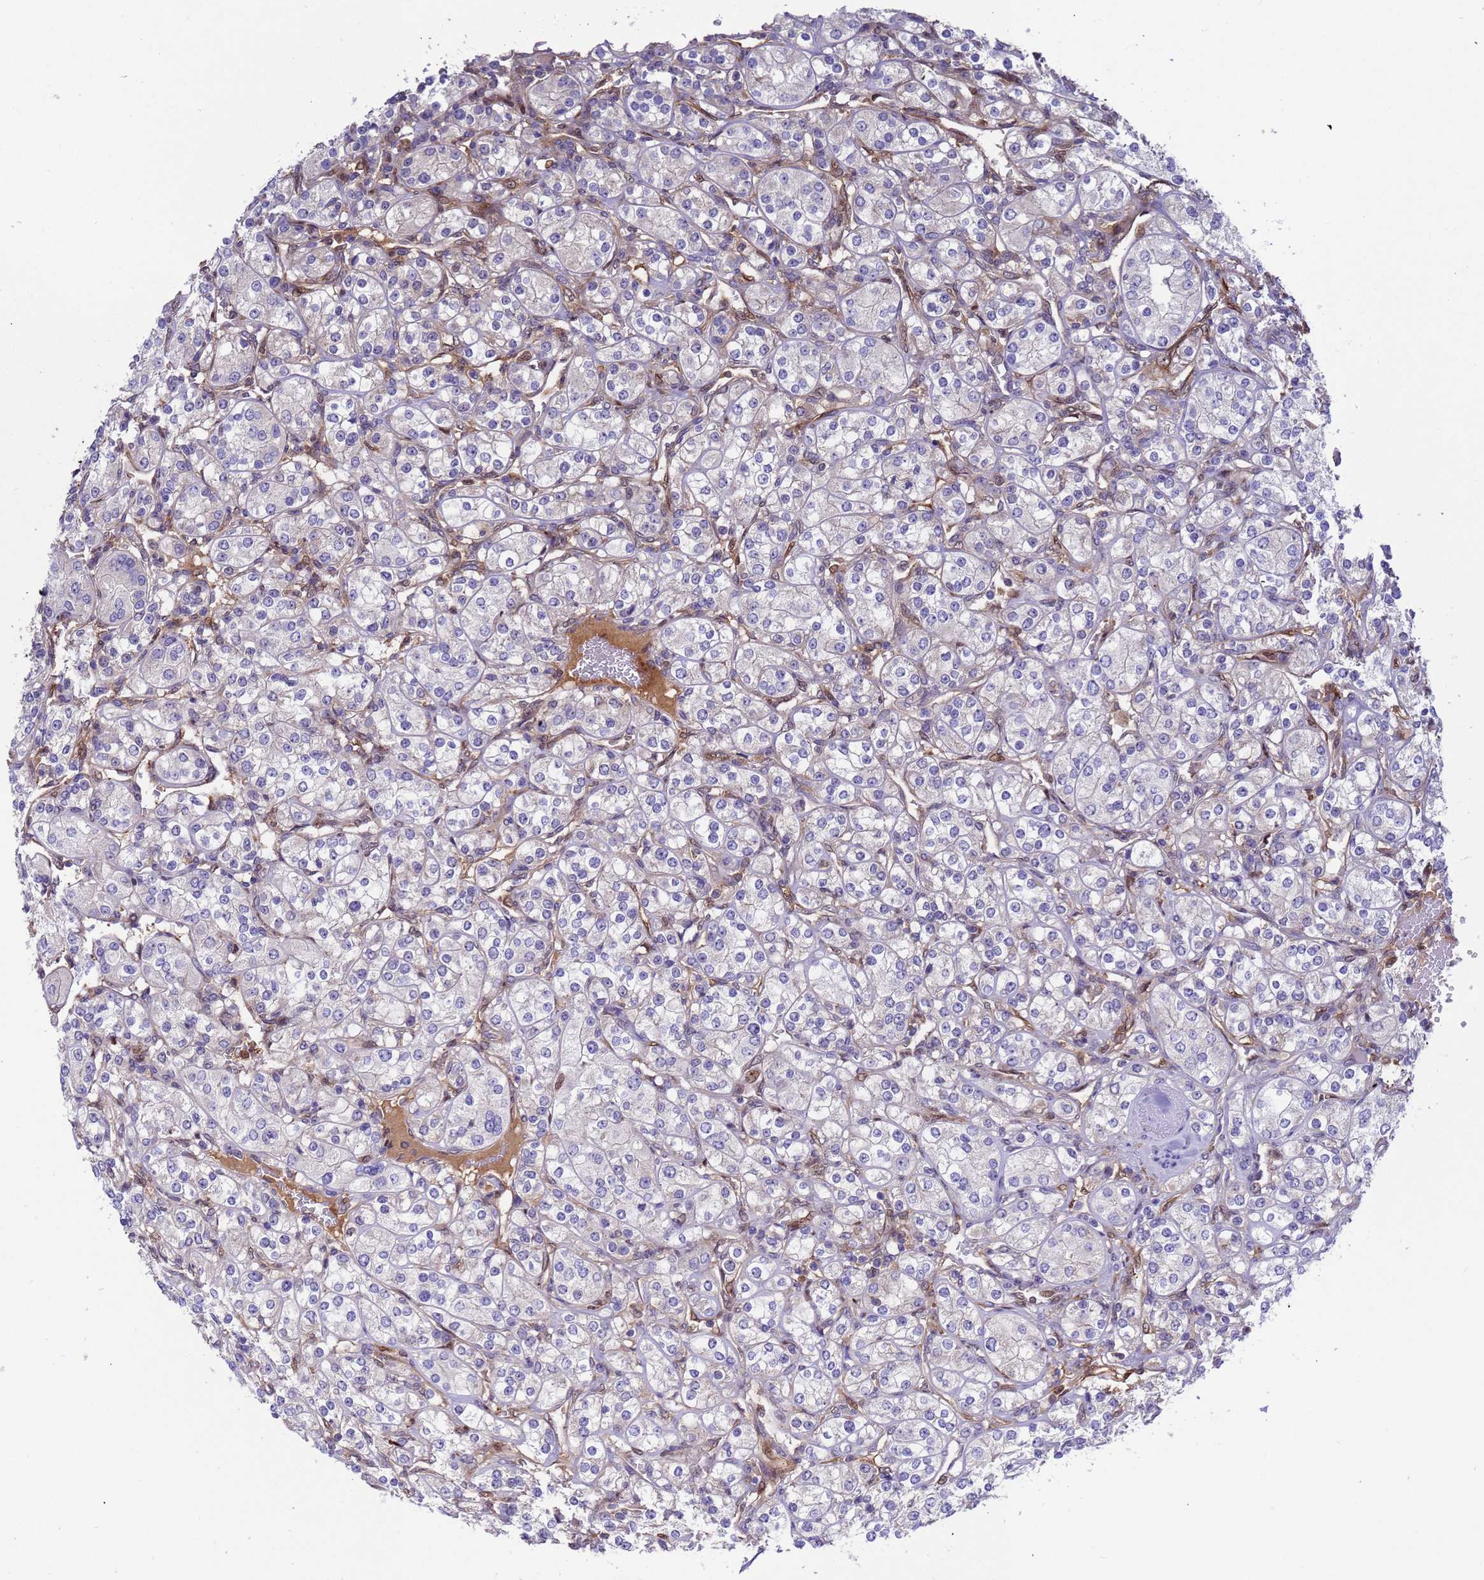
{"staining": {"intensity": "negative", "quantity": "none", "location": "none"}, "tissue": "renal cancer", "cell_type": "Tumor cells", "image_type": "cancer", "snomed": [{"axis": "morphology", "description": "Adenocarcinoma, NOS"}, {"axis": "topography", "description": "Kidney"}], "caption": "An IHC photomicrograph of renal cancer (adenocarcinoma) is shown. There is no staining in tumor cells of renal cancer (adenocarcinoma).", "gene": "FOXRED1", "patient": {"sex": "male", "age": 77}}